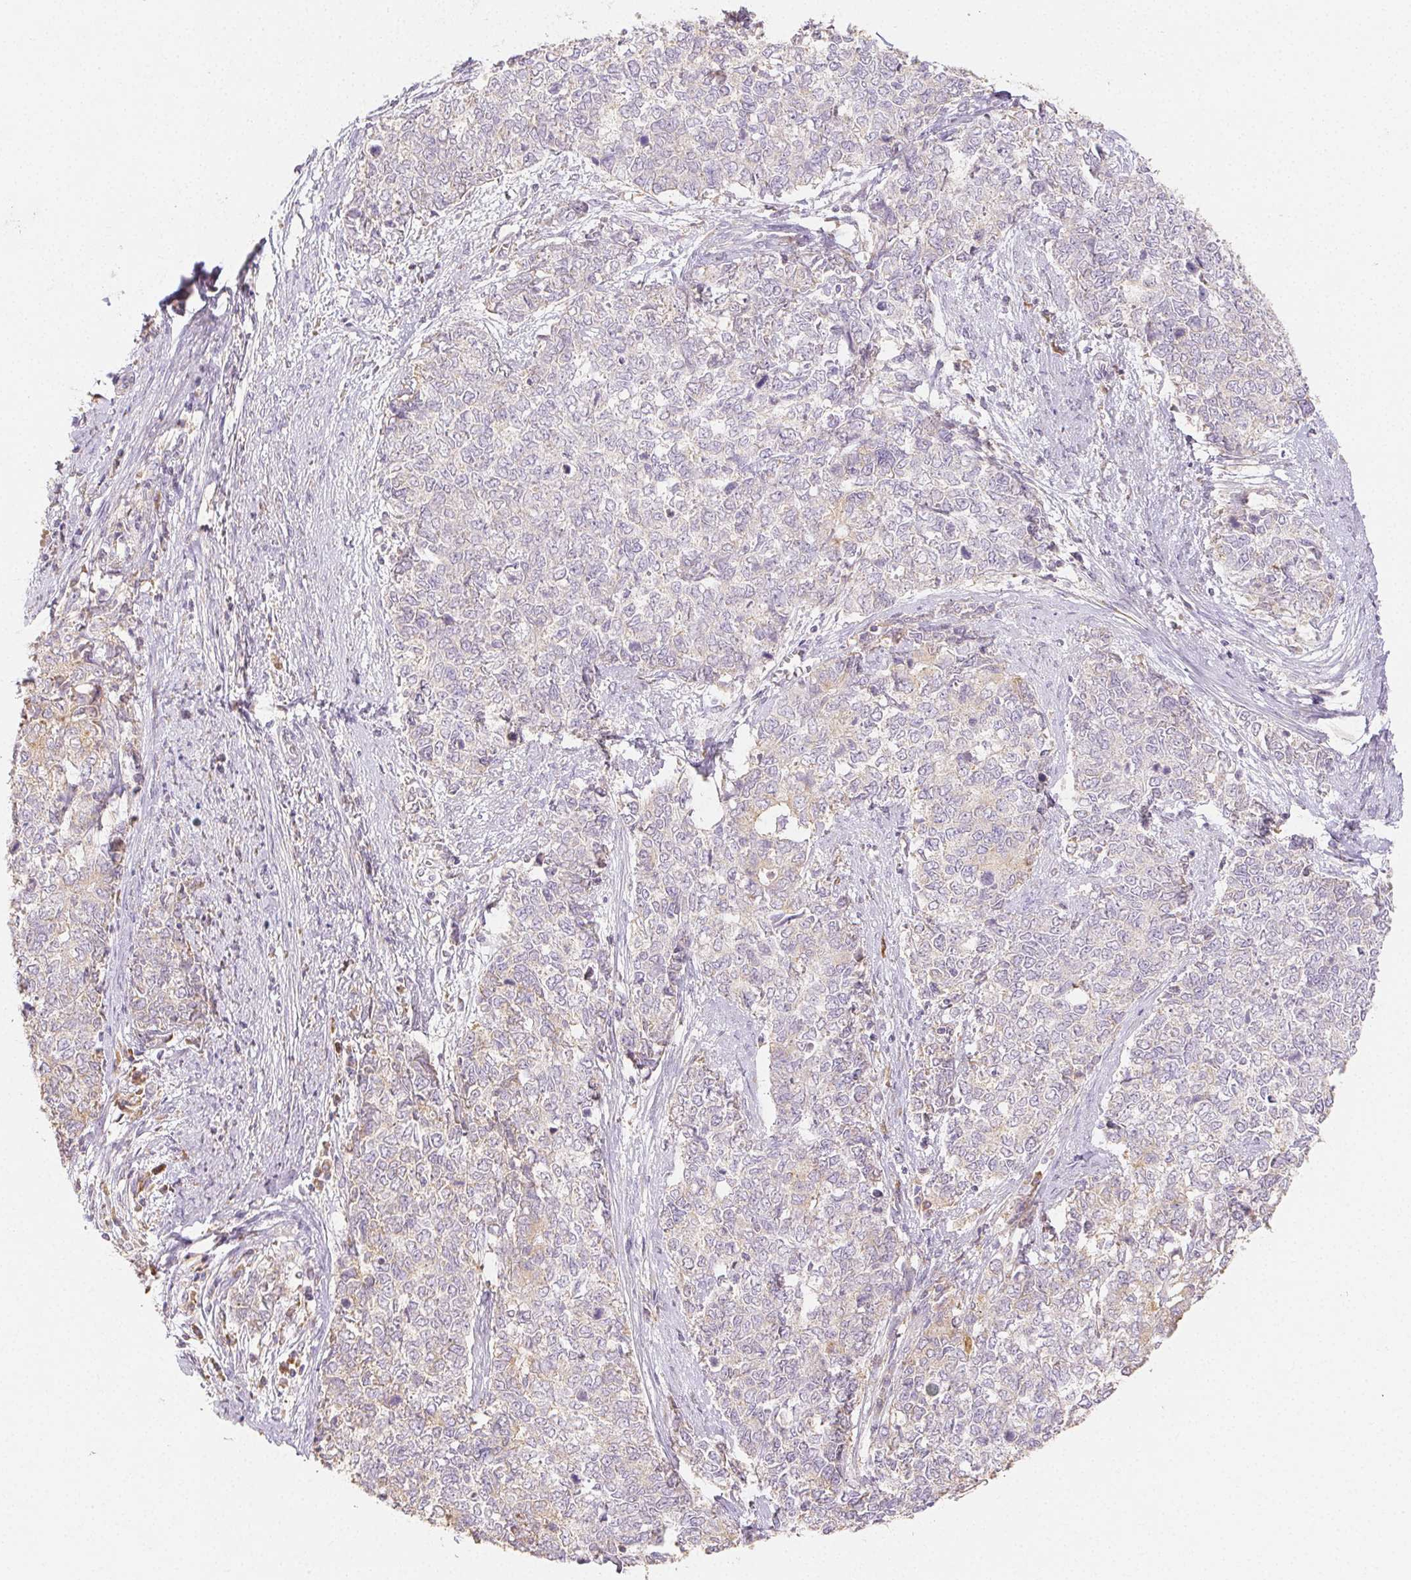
{"staining": {"intensity": "negative", "quantity": "none", "location": "none"}, "tissue": "cervical cancer", "cell_type": "Tumor cells", "image_type": "cancer", "snomed": [{"axis": "morphology", "description": "Adenocarcinoma, NOS"}, {"axis": "topography", "description": "Cervix"}], "caption": "Micrograph shows no significant protein positivity in tumor cells of adenocarcinoma (cervical). (Brightfield microscopy of DAB immunohistochemistry at high magnification).", "gene": "ACVR1B", "patient": {"sex": "female", "age": 63}}